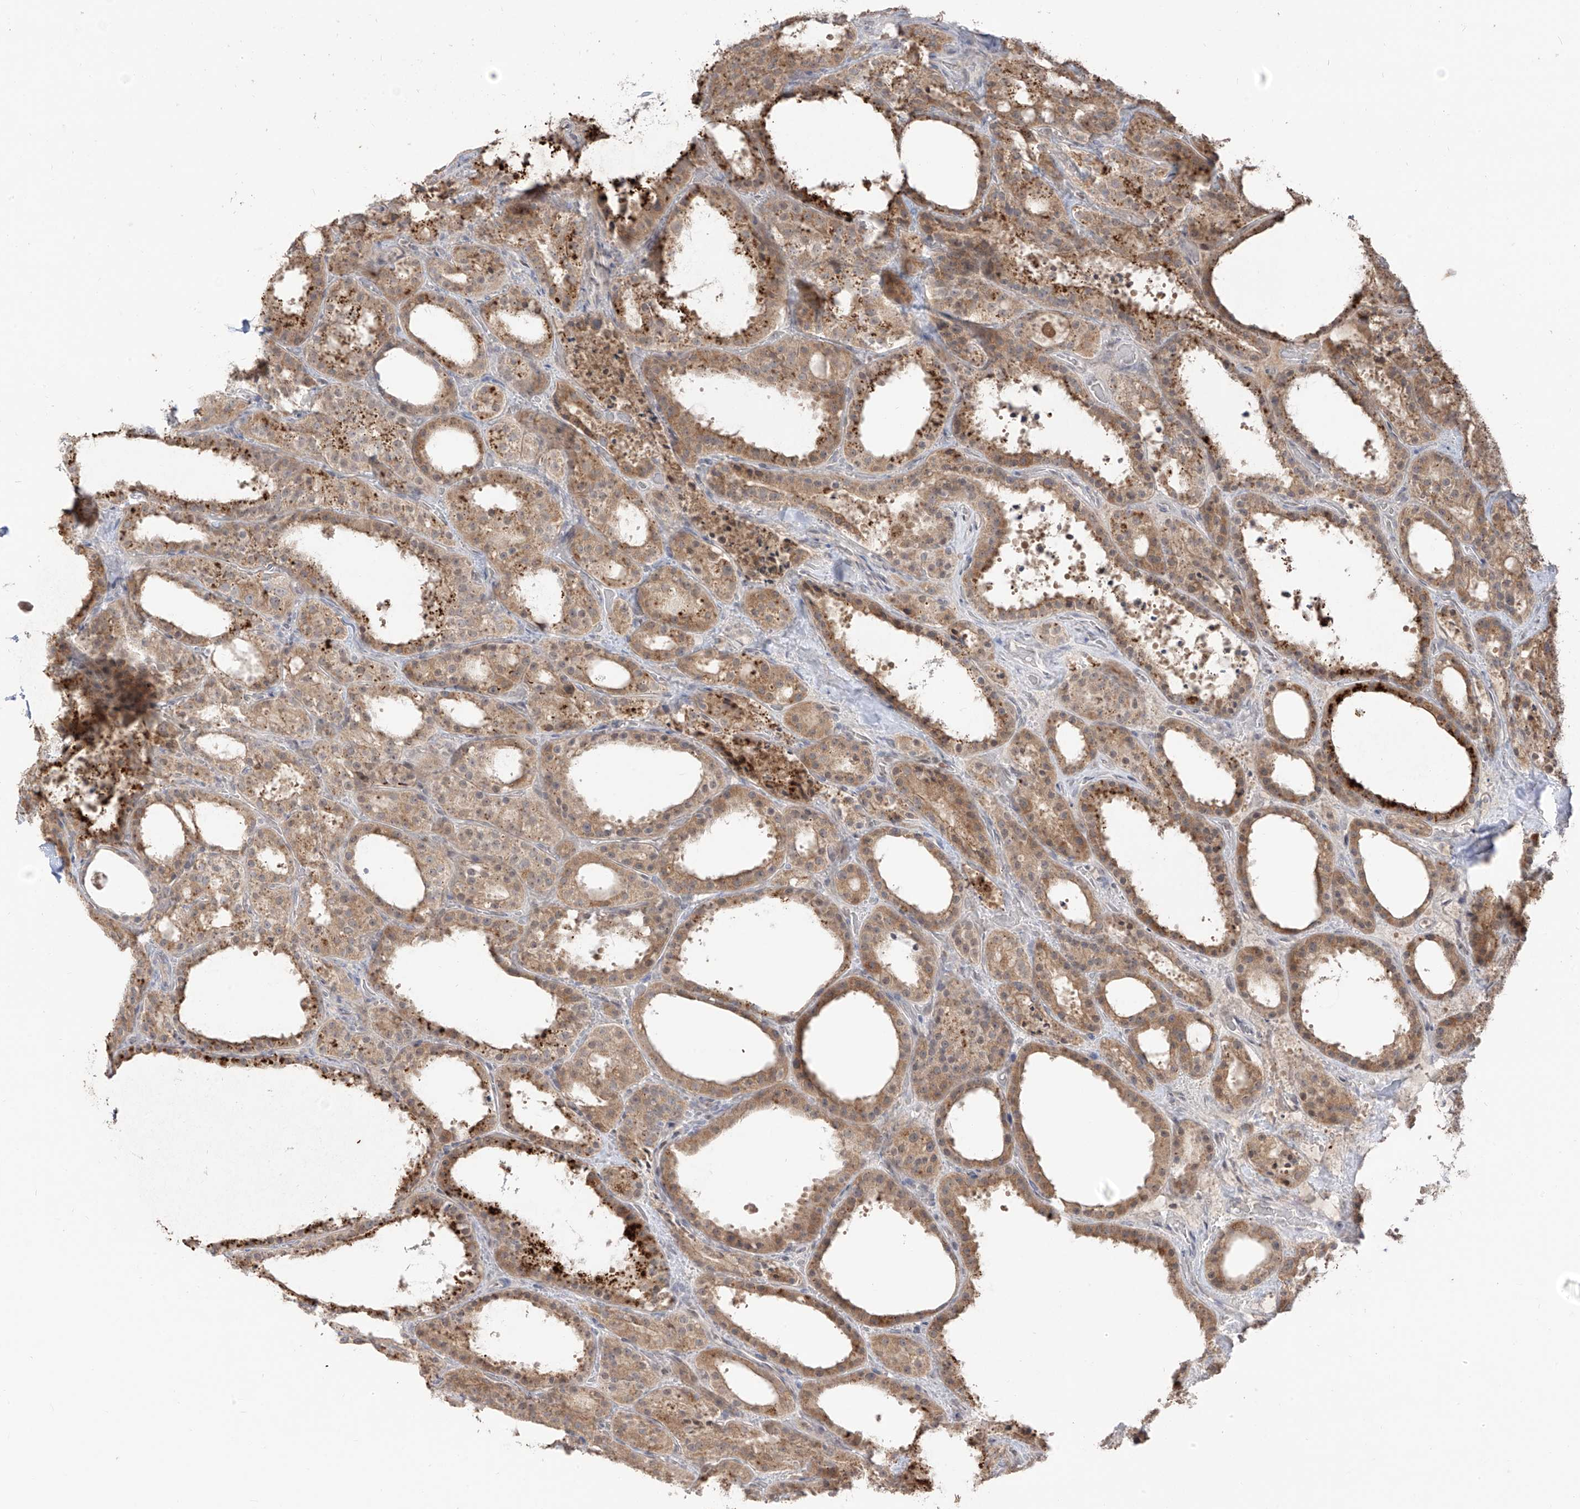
{"staining": {"intensity": "moderate", "quantity": ">75%", "location": "cytoplasmic/membranous"}, "tissue": "thyroid cancer", "cell_type": "Tumor cells", "image_type": "cancer", "snomed": [{"axis": "morphology", "description": "Papillary adenocarcinoma, NOS"}, {"axis": "topography", "description": "Thyroid gland"}], "caption": "This is a micrograph of IHC staining of thyroid cancer (papillary adenocarcinoma), which shows moderate staining in the cytoplasmic/membranous of tumor cells.", "gene": "COLGALT2", "patient": {"sex": "male", "age": 77}}